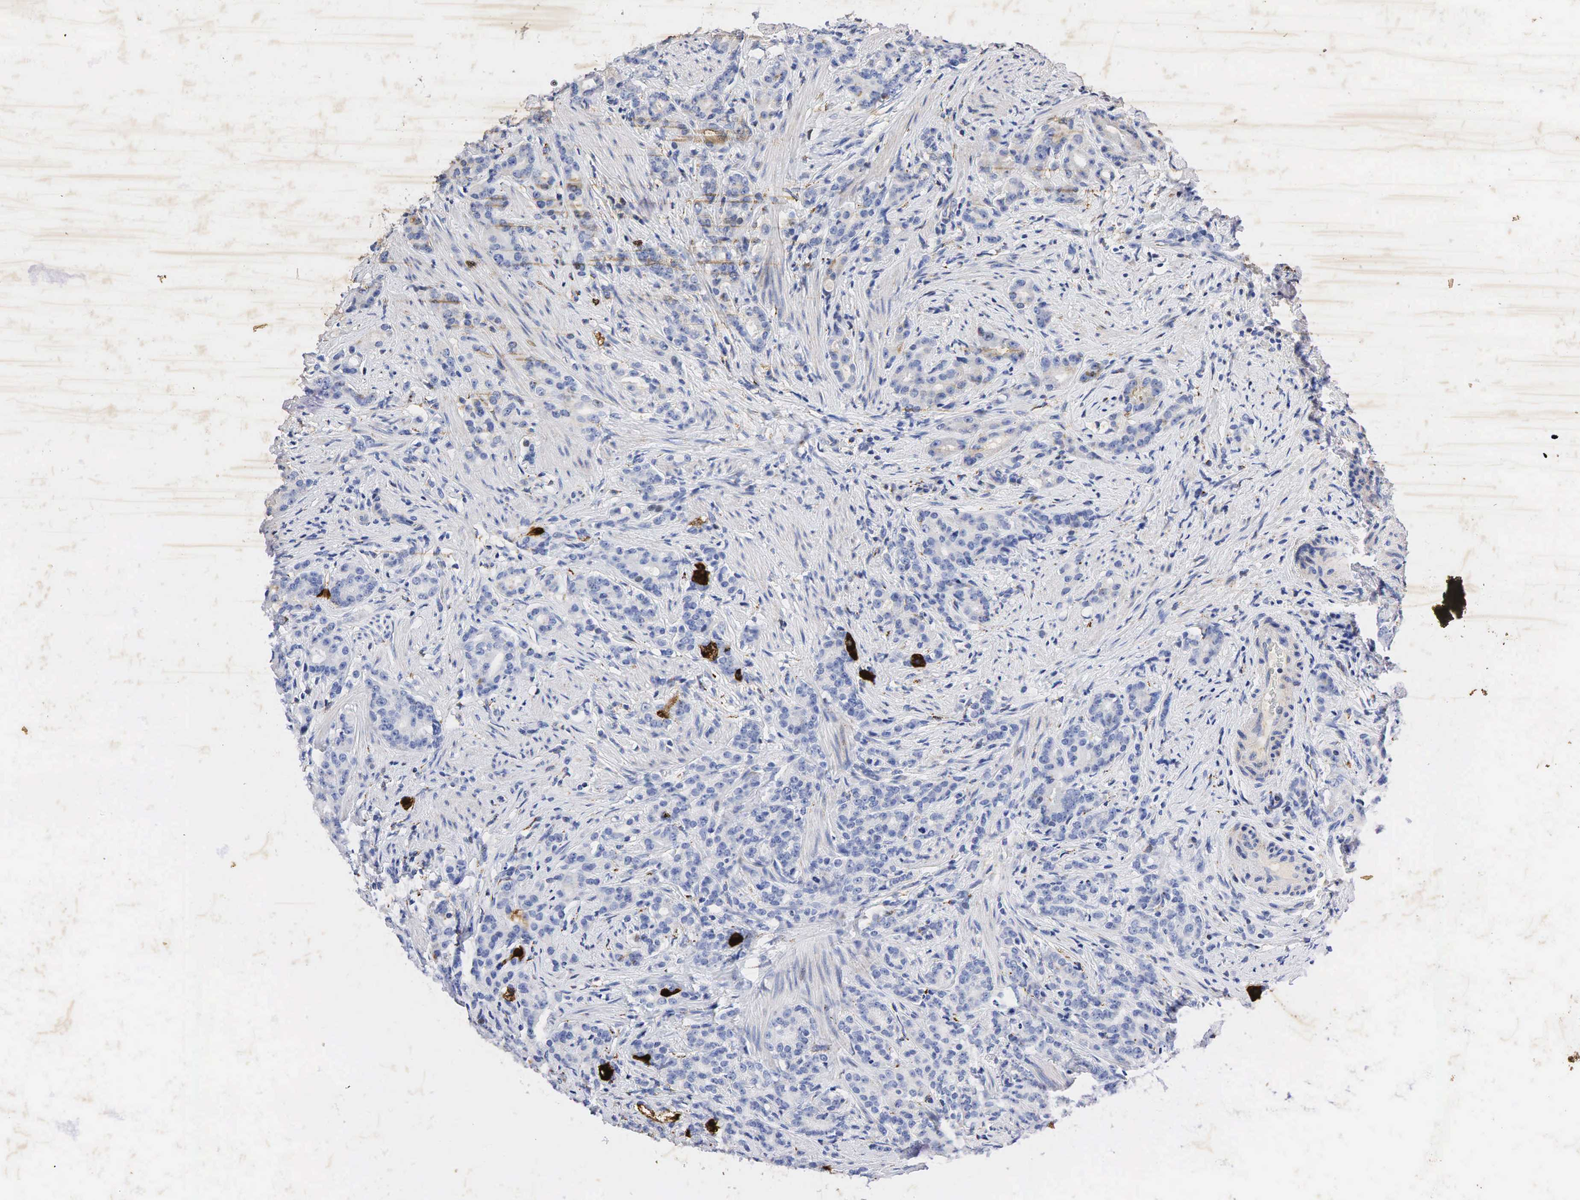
{"staining": {"intensity": "weak", "quantity": "<25%", "location": "cytoplasmic/membranous"}, "tissue": "prostate cancer", "cell_type": "Tumor cells", "image_type": "cancer", "snomed": [{"axis": "morphology", "description": "Adenocarcinoma, Medium grade"}, {"axis": "topography", "description": "Prostate"}], "caption": "The IHC image has no significant positivity in tumor cells of prostate cancer (adenocarcinoma (medium-grade)) tissue. Brightfield microscopy of IHC stained with DAB (3,3'-diaminobenzidine) (brown) and hematoxylin (blue), captured at high magnification.", "gene": "SYP", "patient": {"sex": "male", "age": 59}}